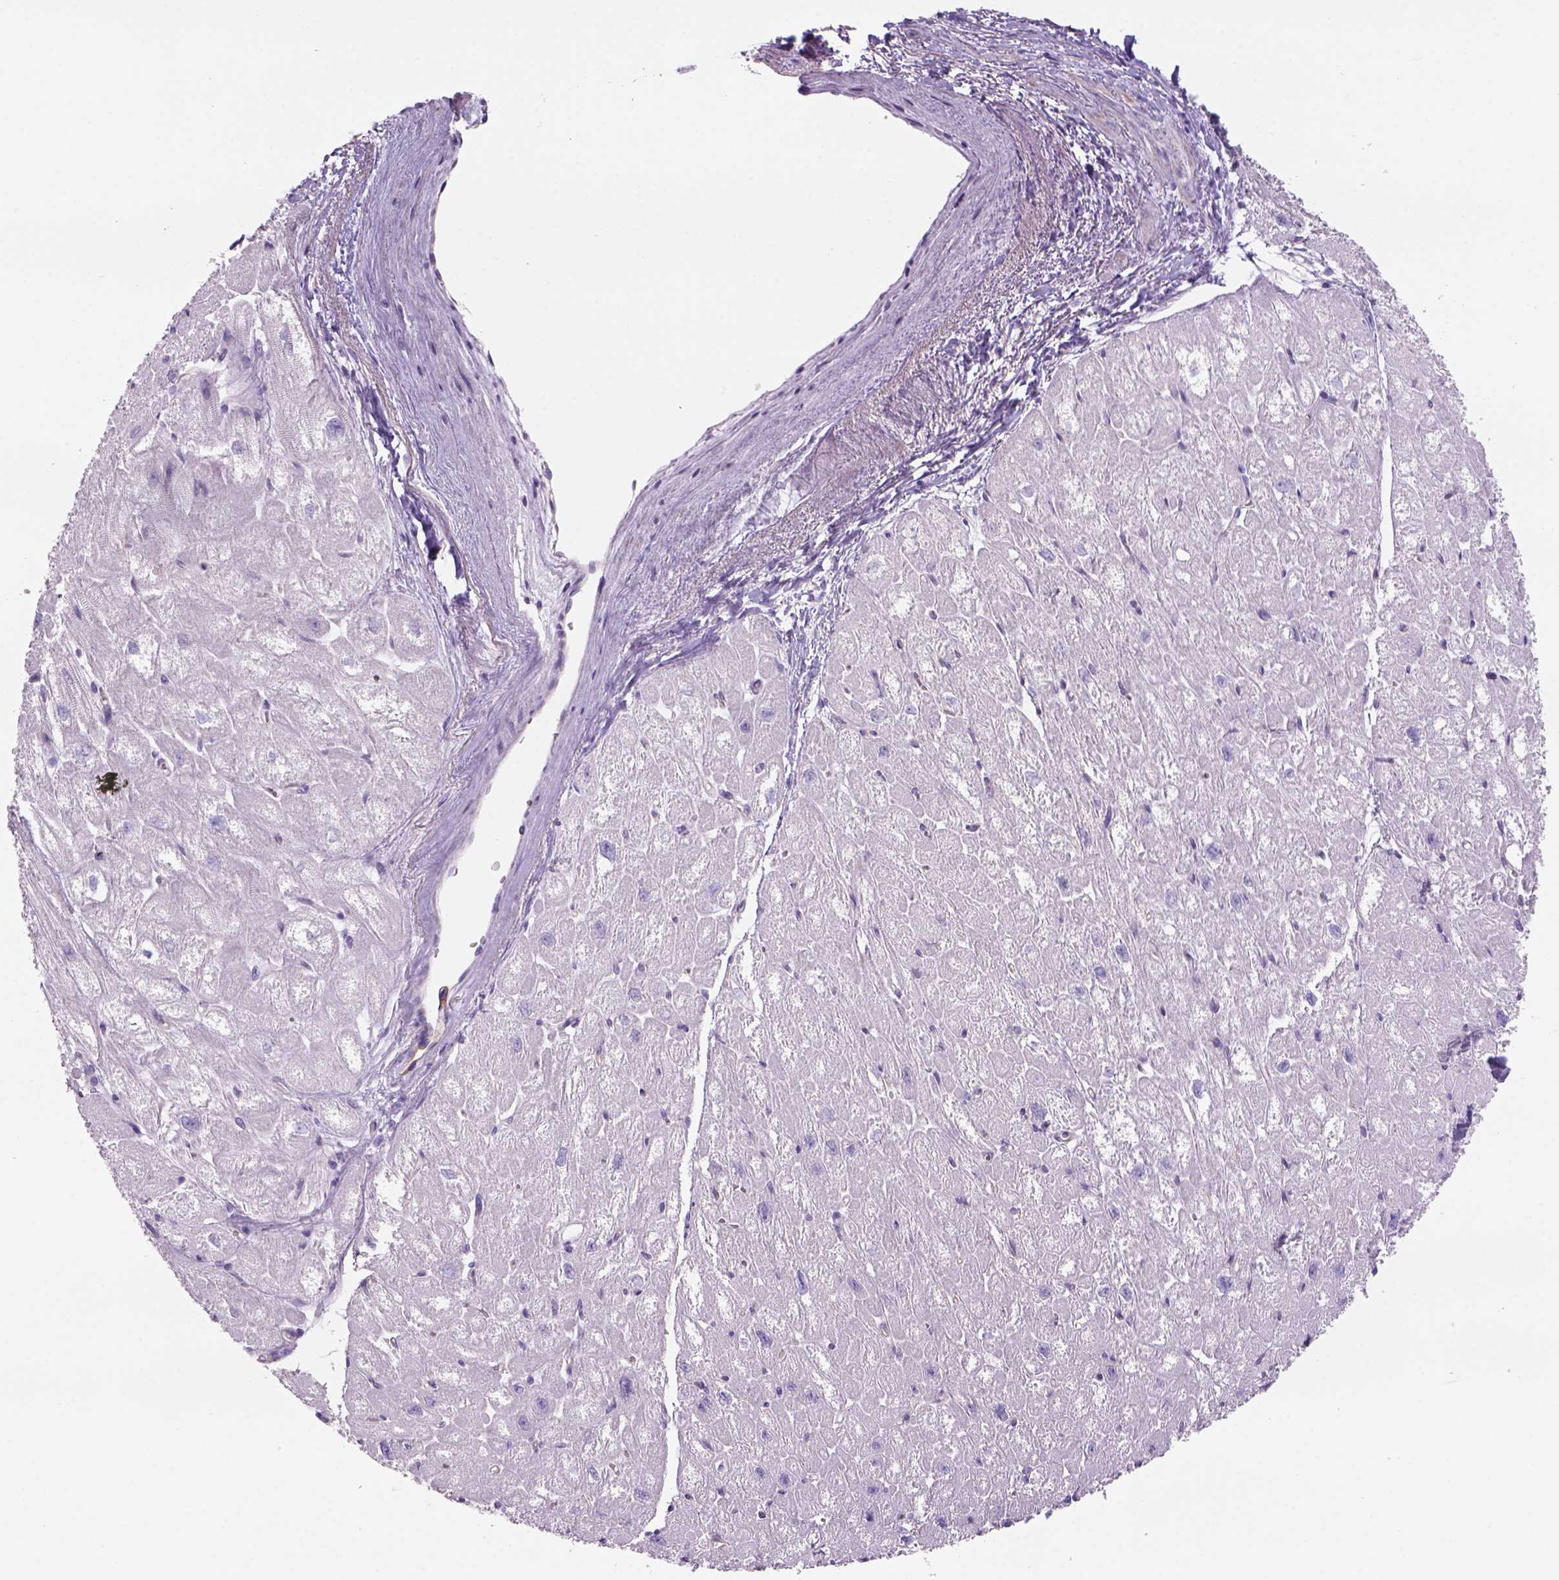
{"staining": {"intensity": "negative", "quantity": "none", "location": "none"}, "tissue": "heart muscle", "cell_type": "Cardiomyocytes", "image_type": "normal", "snomed": [{"axis": "morphology", "description": "Normal tissue, NOS"}, {"axis": "topography", "description": "Heart"}], "caption": "This is a histopathology image of immunohistochemistry (IHC) staining of benign heart muscle, which shows no staining in cardiomyocytes. (DAB immunohistochemistry (IHC), high magnification).", "gene": "TENM4", "patient": {"sex": "male", "age": 61}}